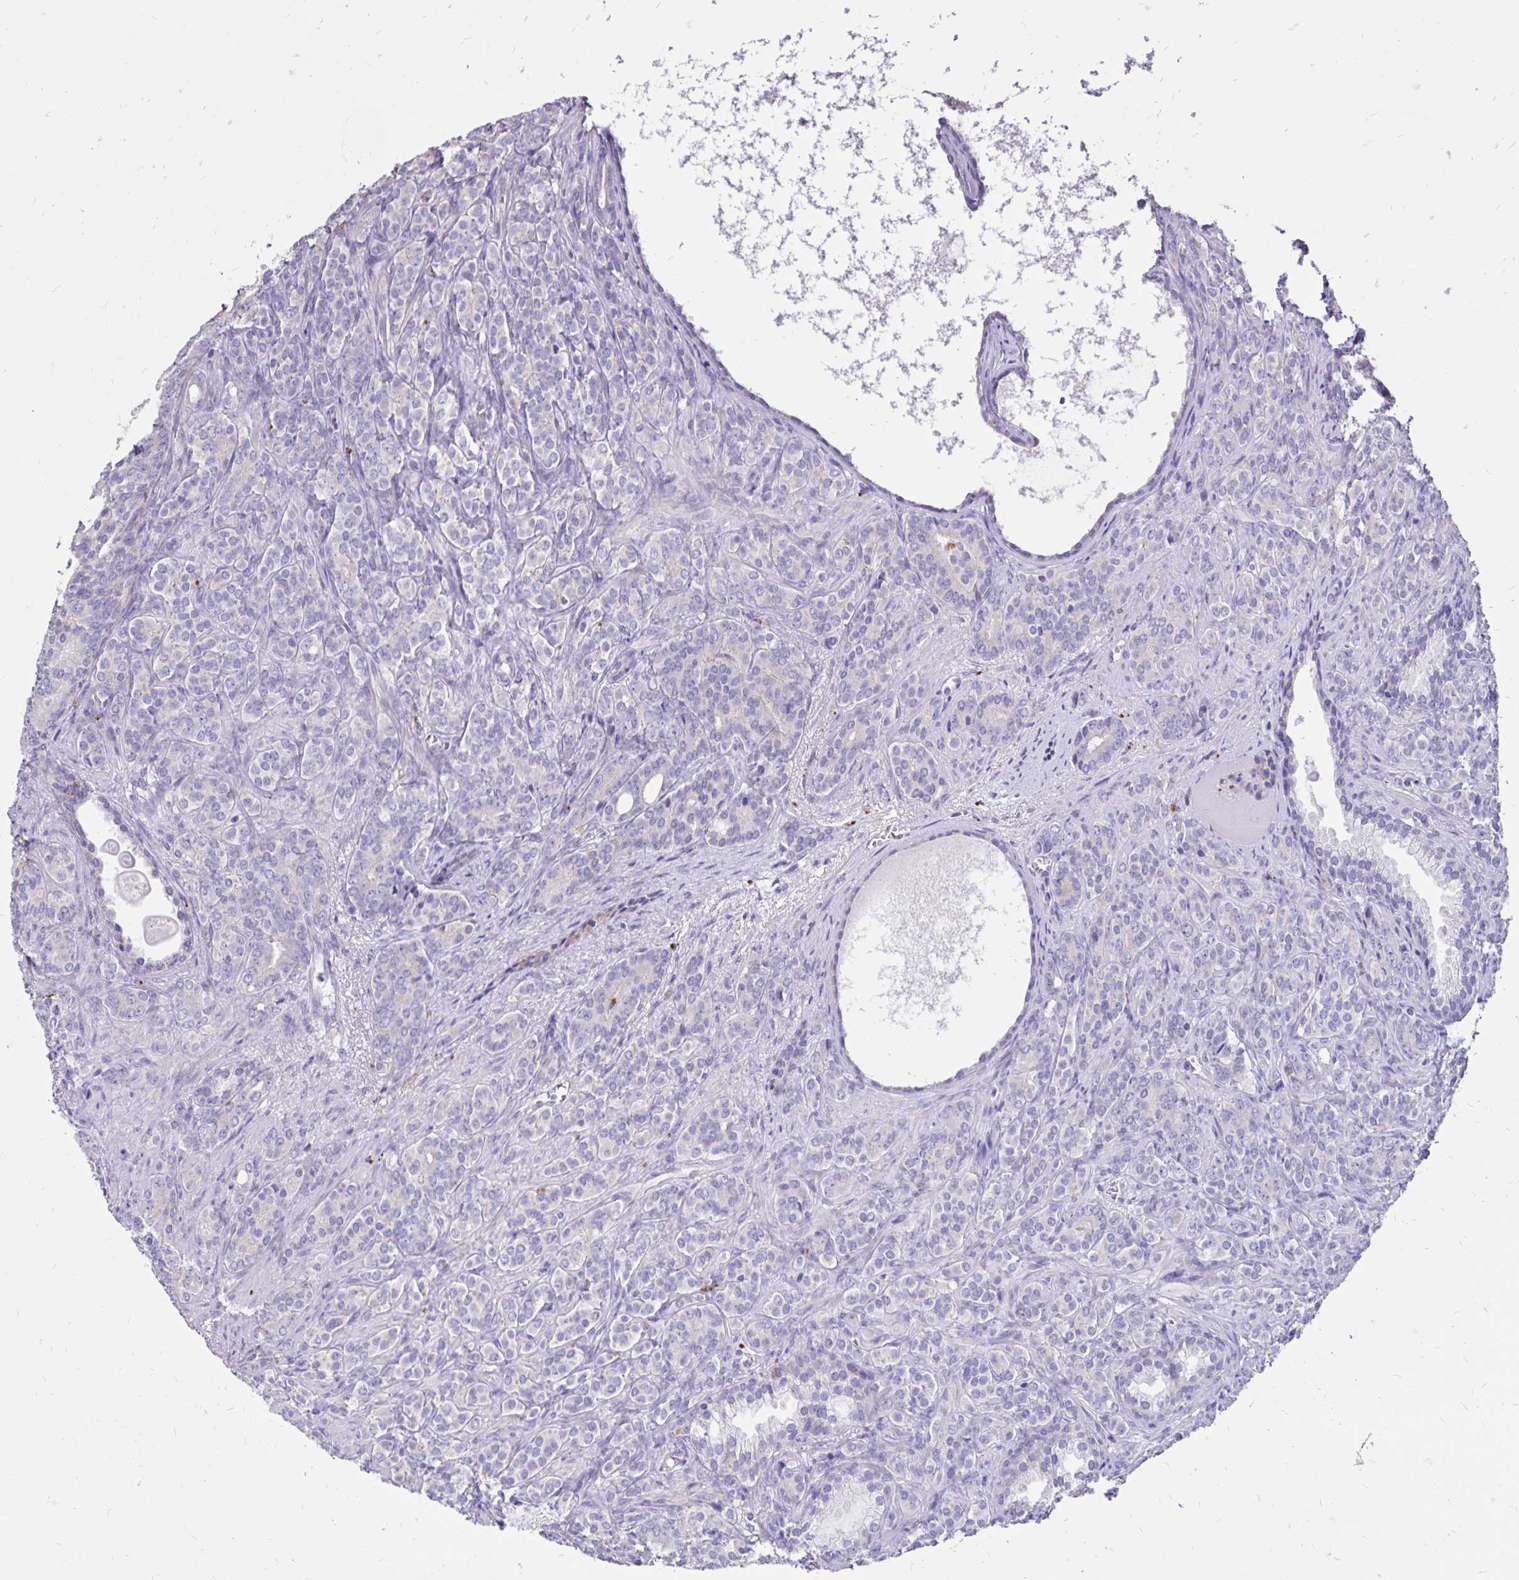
{"staining": {"intensity": "weak", "quantity": "<25%", "location": "cytoplasmic/membranous"}, "tissue": "prostate cancer", "cell_type": "Tumor cells", "image_type": "cancer", "snomed": [{"axis": "morphology", "description": "Adenocarcinoma, High grade"}, {"axis": "topography", "description": "Prostate"}], "caption": "There is no significant positivity in tumor cells of adenocarcinoma (high-grade) (prostate). (Stains: DAB immunohistochemistry with hematoxylin counter stain, Microscopy: brightfield microscopy at high magnification).", "gene": "EVPL", "patient": {"sex": "male", "age": 84}}